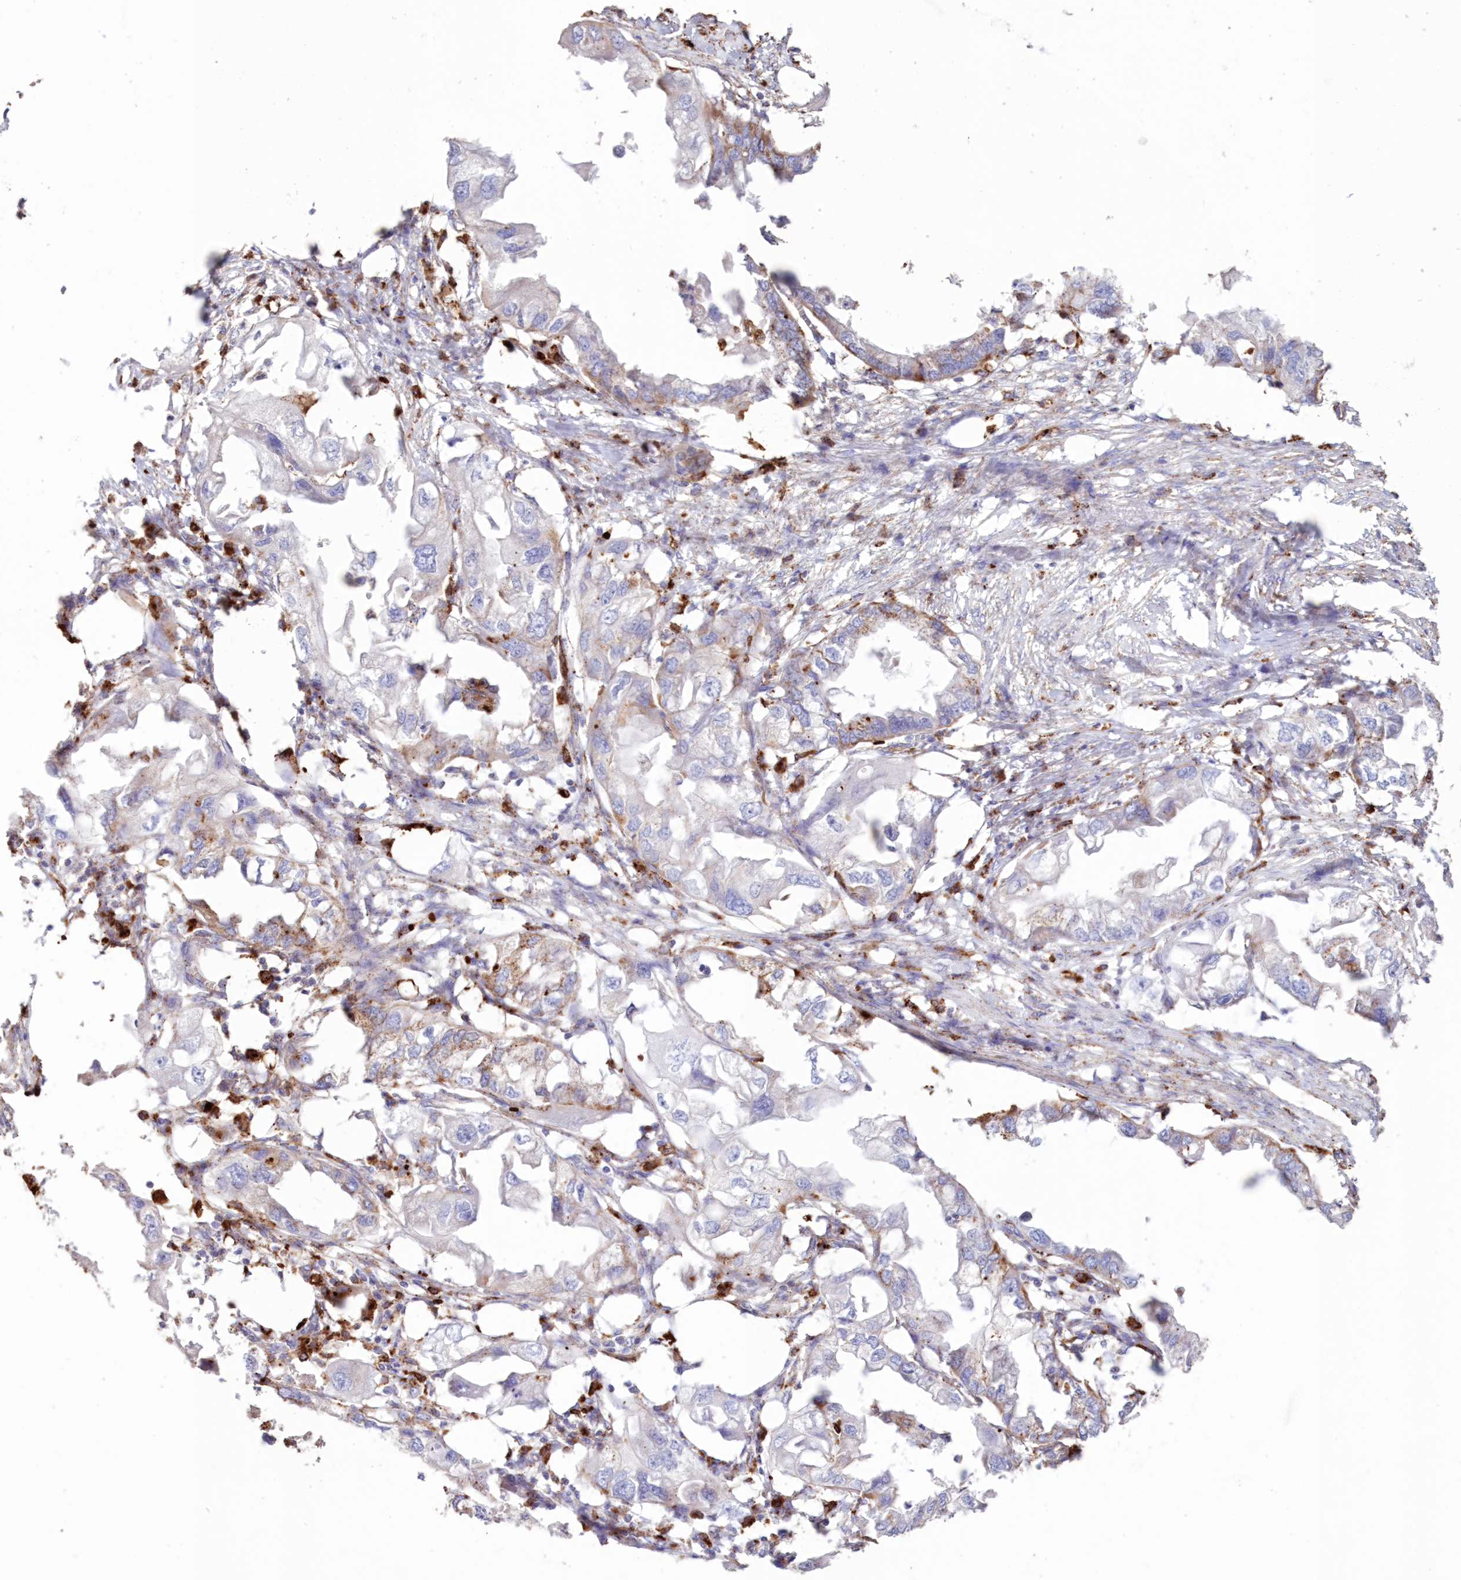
{"staining": {"intensity": "weak", "quantity": "<25%", "location": "cytoplasmic/membranous"}, "tissue": "endometrial cancer", "cell_type": "Tumor cells", "image_type": "cancer", "snomed": [{"axis": "morphology", "description": "Adenocarcinoma, NOS"}, {"axis": "morphology", "description": "Adenocarcinoma, metastatic, NOS"}, {"axis": "topography", "description": "Adipose tissue"}, {"axis": "topography", "description": "Endometrium"}], "caption": "Human endometrial adenocarcinoma stained for a protein using immunohistochemistry (IHC) exhibits no positivity in tumor cells.", "gene": "TPP1", "patient": {"sex": "female", "age": 67}}